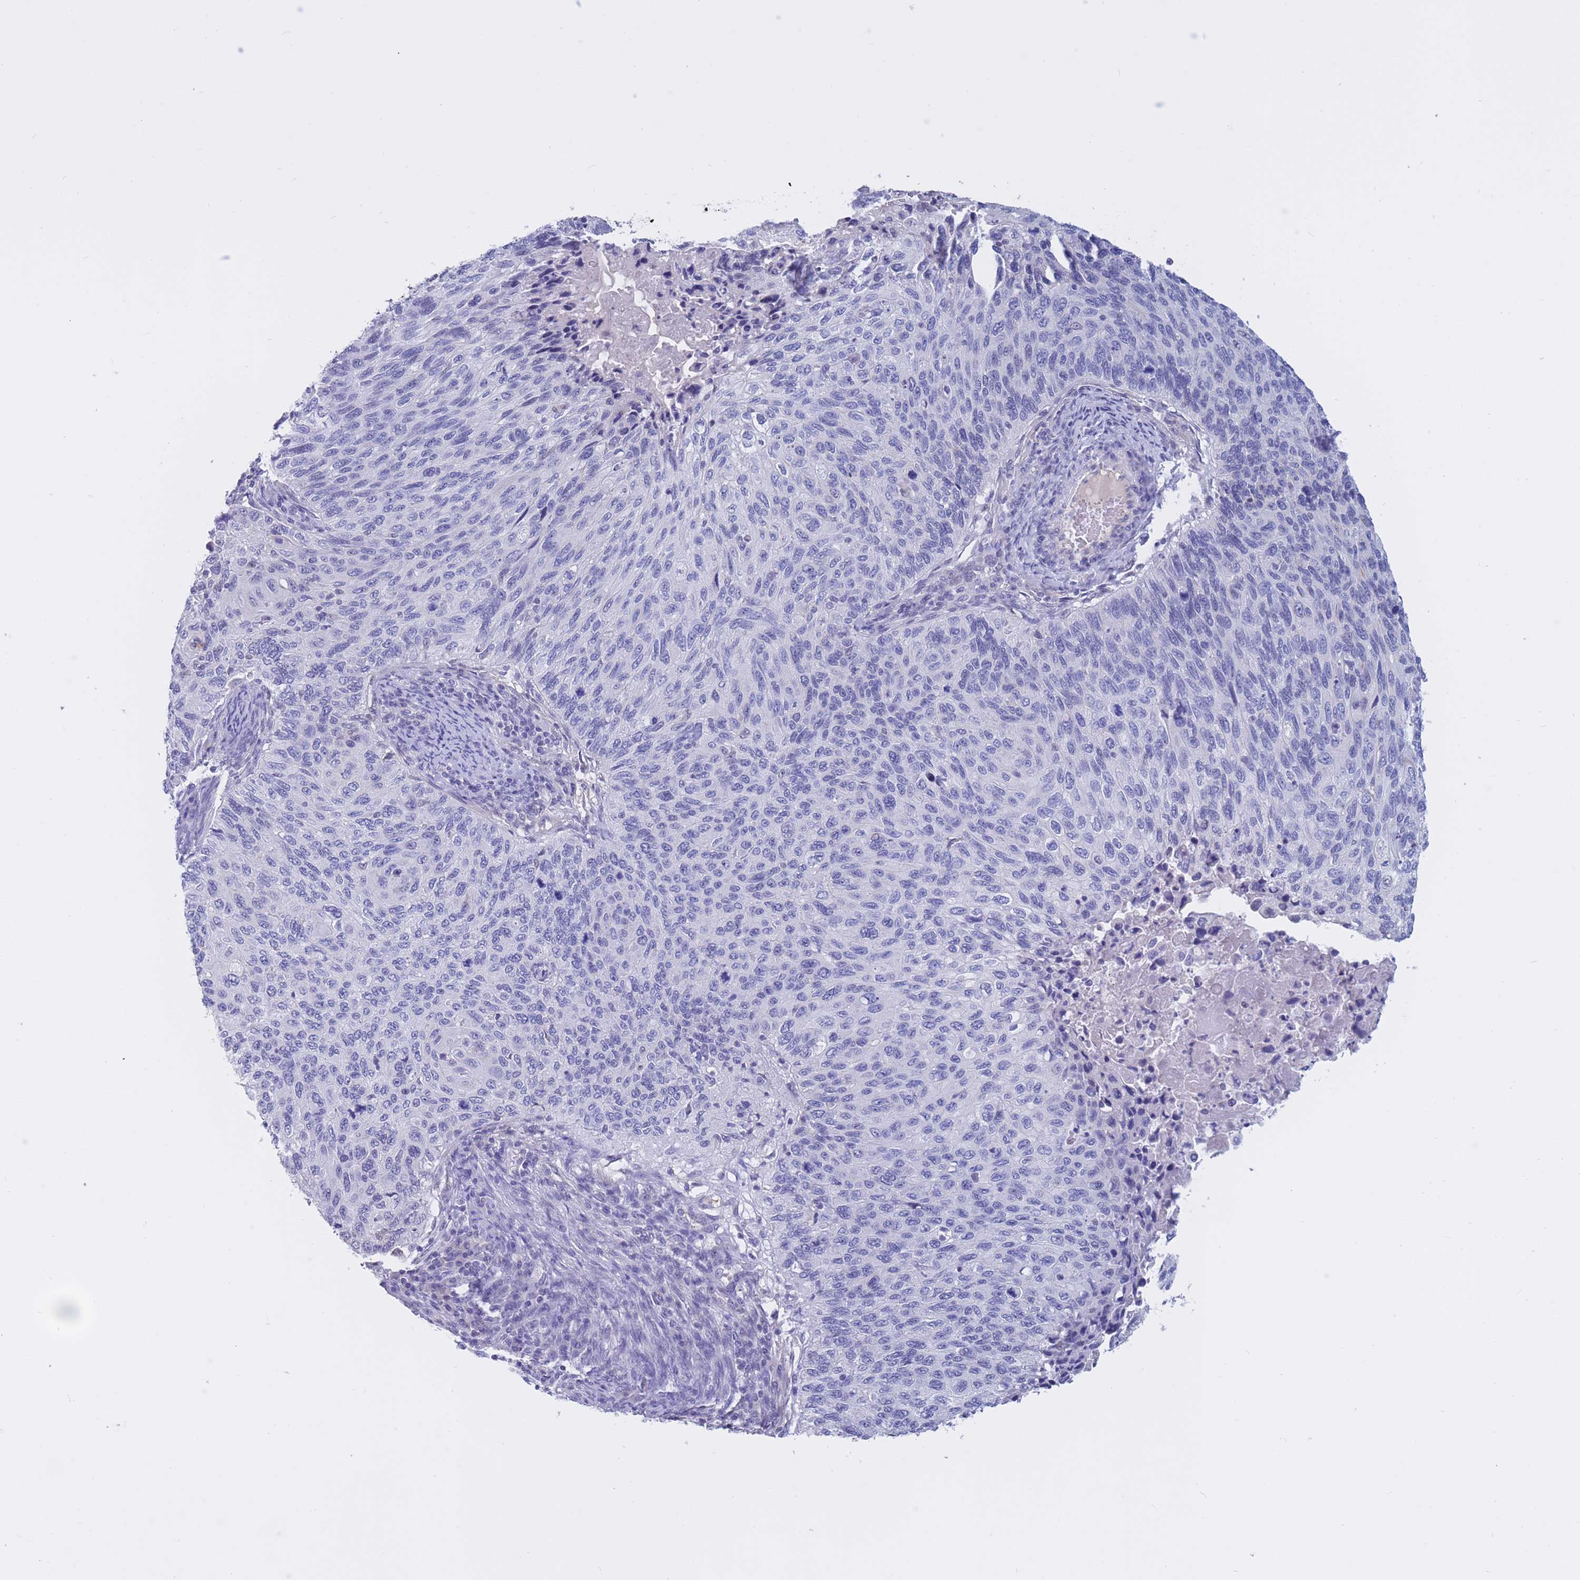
{"staining": {"intensity": "negative", "quantity": "none", "location": "none"}, "tissue": "cervical cancer", "cell_type": "Tumor cells", "image_type": "cancer", "snomed": [{"axis": "morphology", "description": "Squamous cell carcinoma, NOS"}, {"axis": "topography", "description": "Cervix"}], "caption": "An immunohistochemistry image of cervical cancer is shown. There is no staining in tumor cells of cervical cancer.", "gene": "BOP1", "patient": {"sex": "female", "age": 70}}